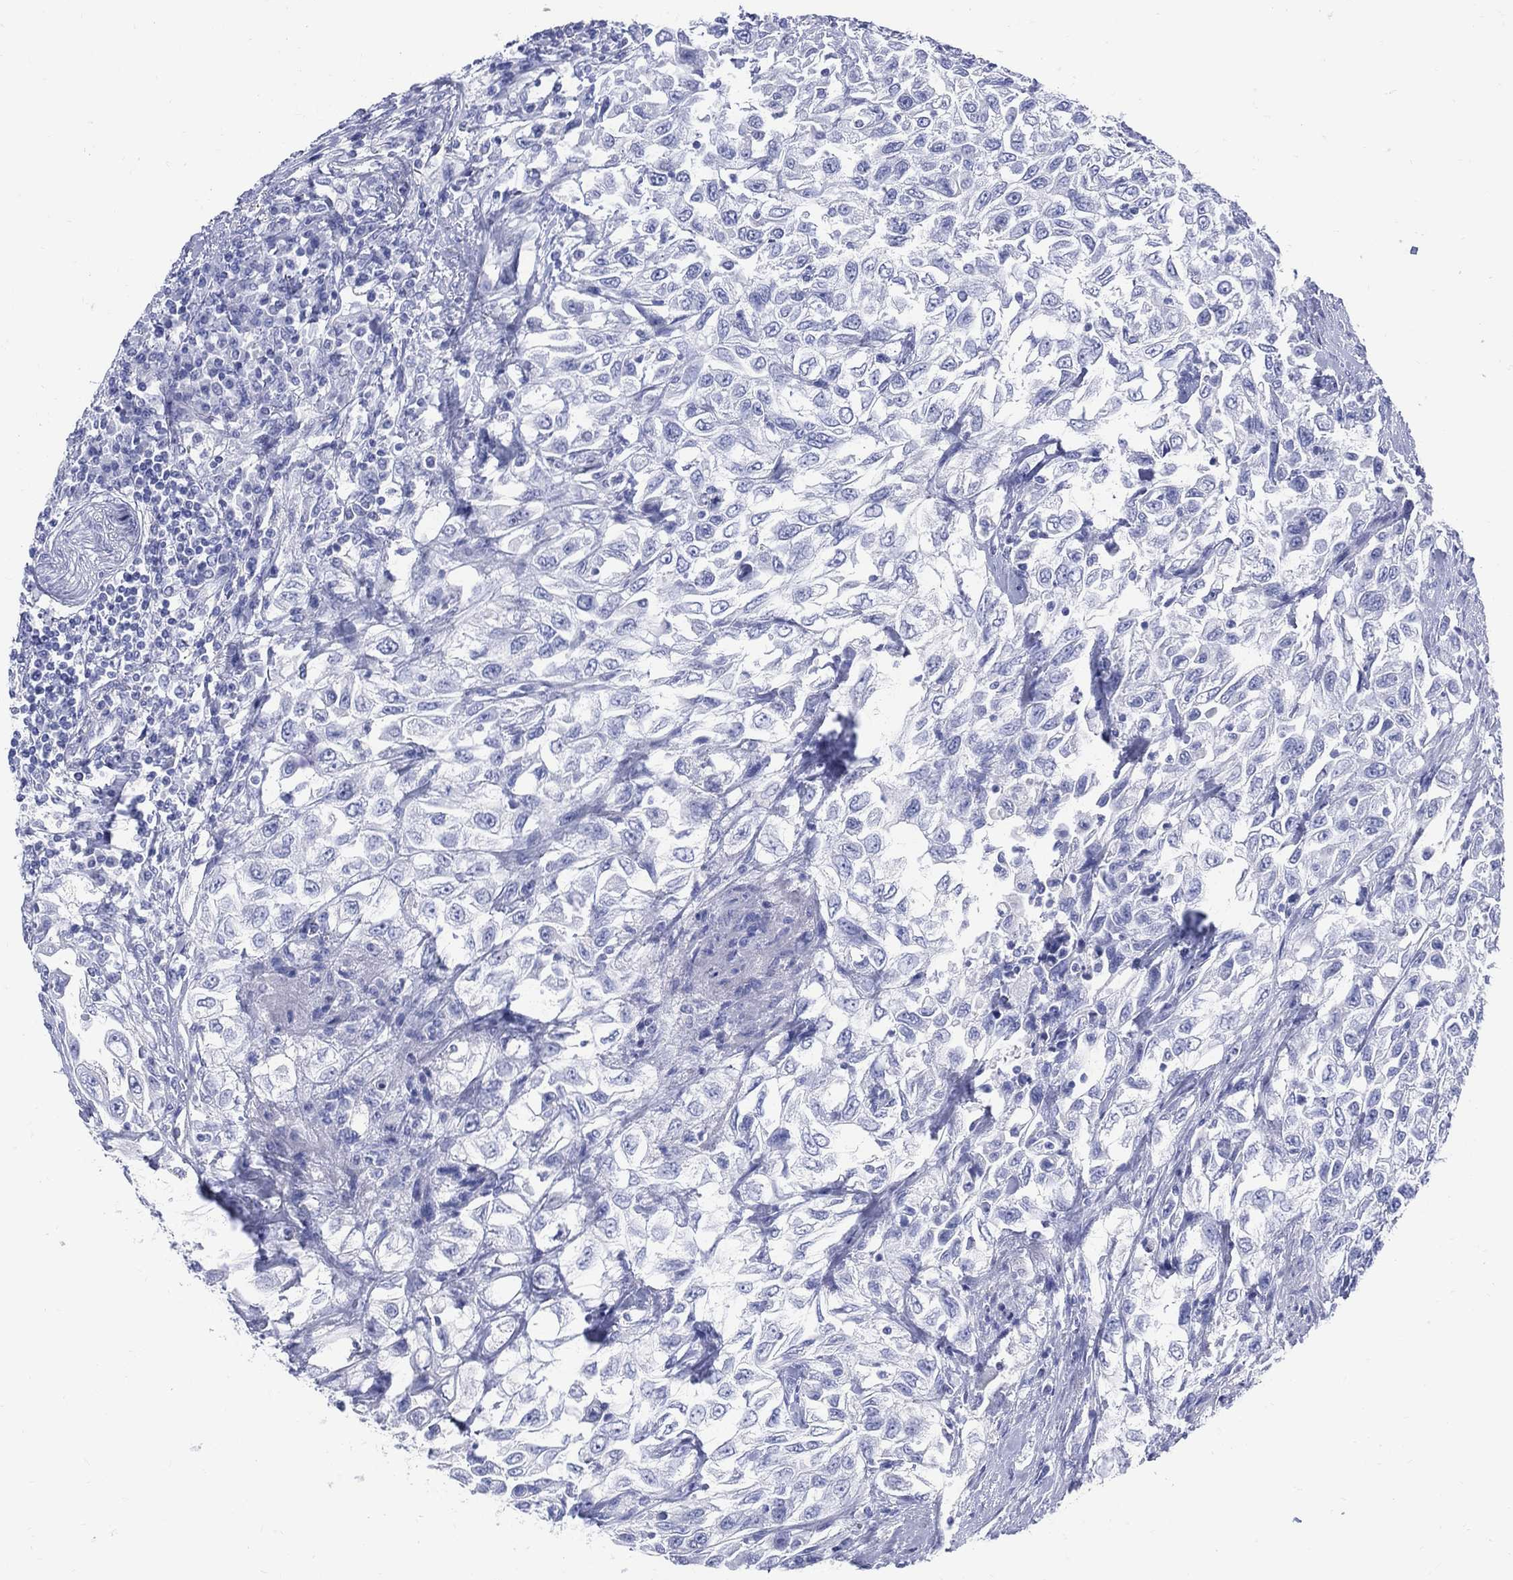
{"staining": {"intensity": "negative", "quantity": "none", "location": "none"}, "tissue": "urothelial cancer", "cell_type": "Tumor cells", "image_type": "cancer", "snomed": [{"axis": "morphology", "description": "Urothelial carcinoma, High grade"}, {"axis": "topography", "description": "Urinary bladder"}], "caption": "Tumor cells show no significant protein positivity in high-grade urothelial carcinoma.", "gene": "LRRD1", "patient": {"sex": "female", "age": 56}}